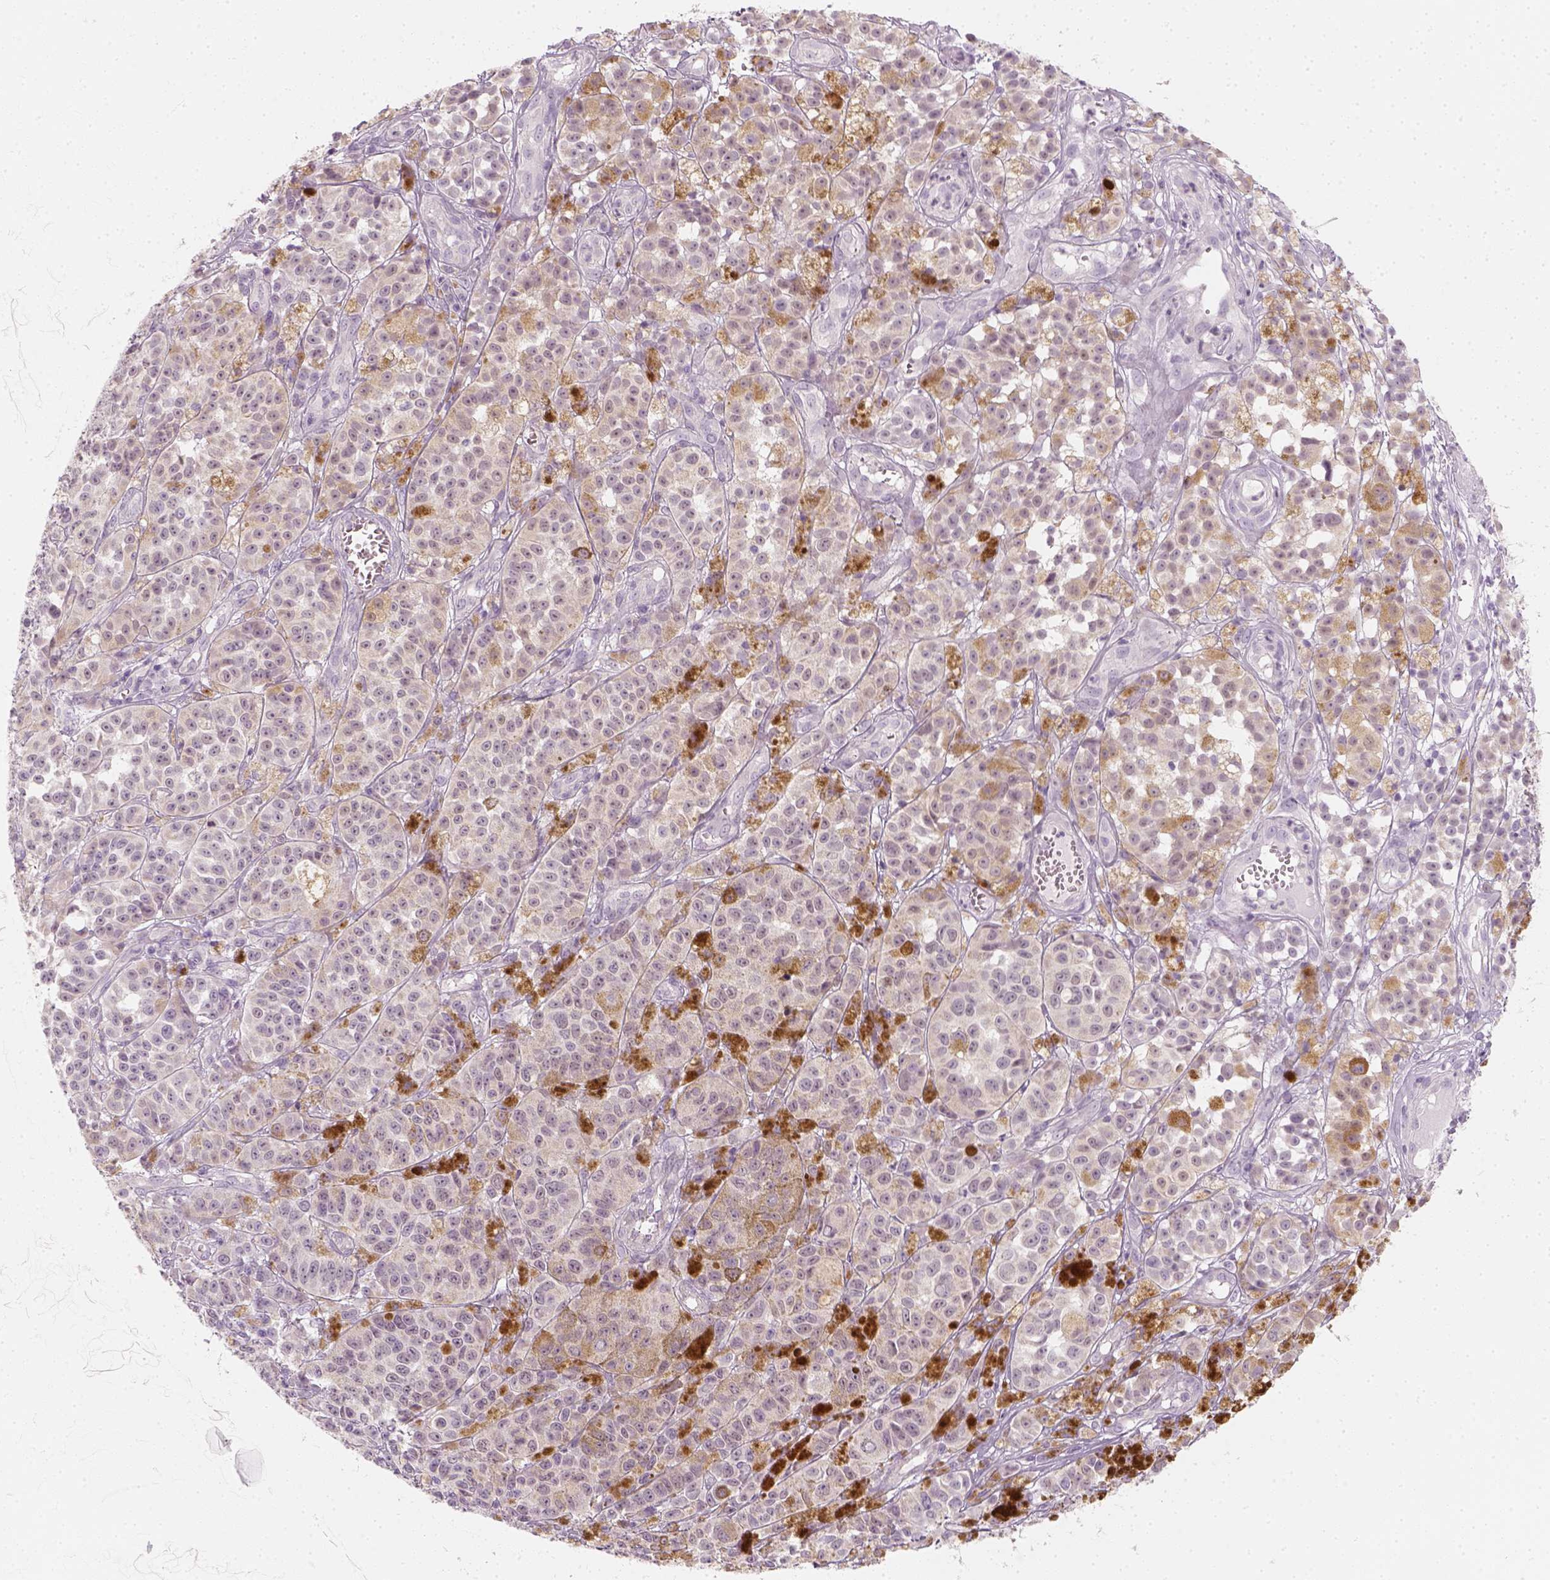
{"staining": {"intensity": "moderate", "quantity": "<25%", "location": "cytoplasmic/membranous"}, "tissue": "melanoma", "cell_type": "Tumor cells", "image_type": "cancer", "snomed": [{"axis": "morphology", "description": "Malignant melanoma, NOS"}, {"axis": "topography", "description": "Skin"}], "caption": "A brown stain highlights moderate cytoplasmic/membranous expression of a protein in melanoma tumor cells. The staining was performed using DAB, with brown indicating positive protein expression. Nuclei are stained blue with hematoxylin.", "gene": "PRAME", "patient": {"sex": "female", "age": 58}}